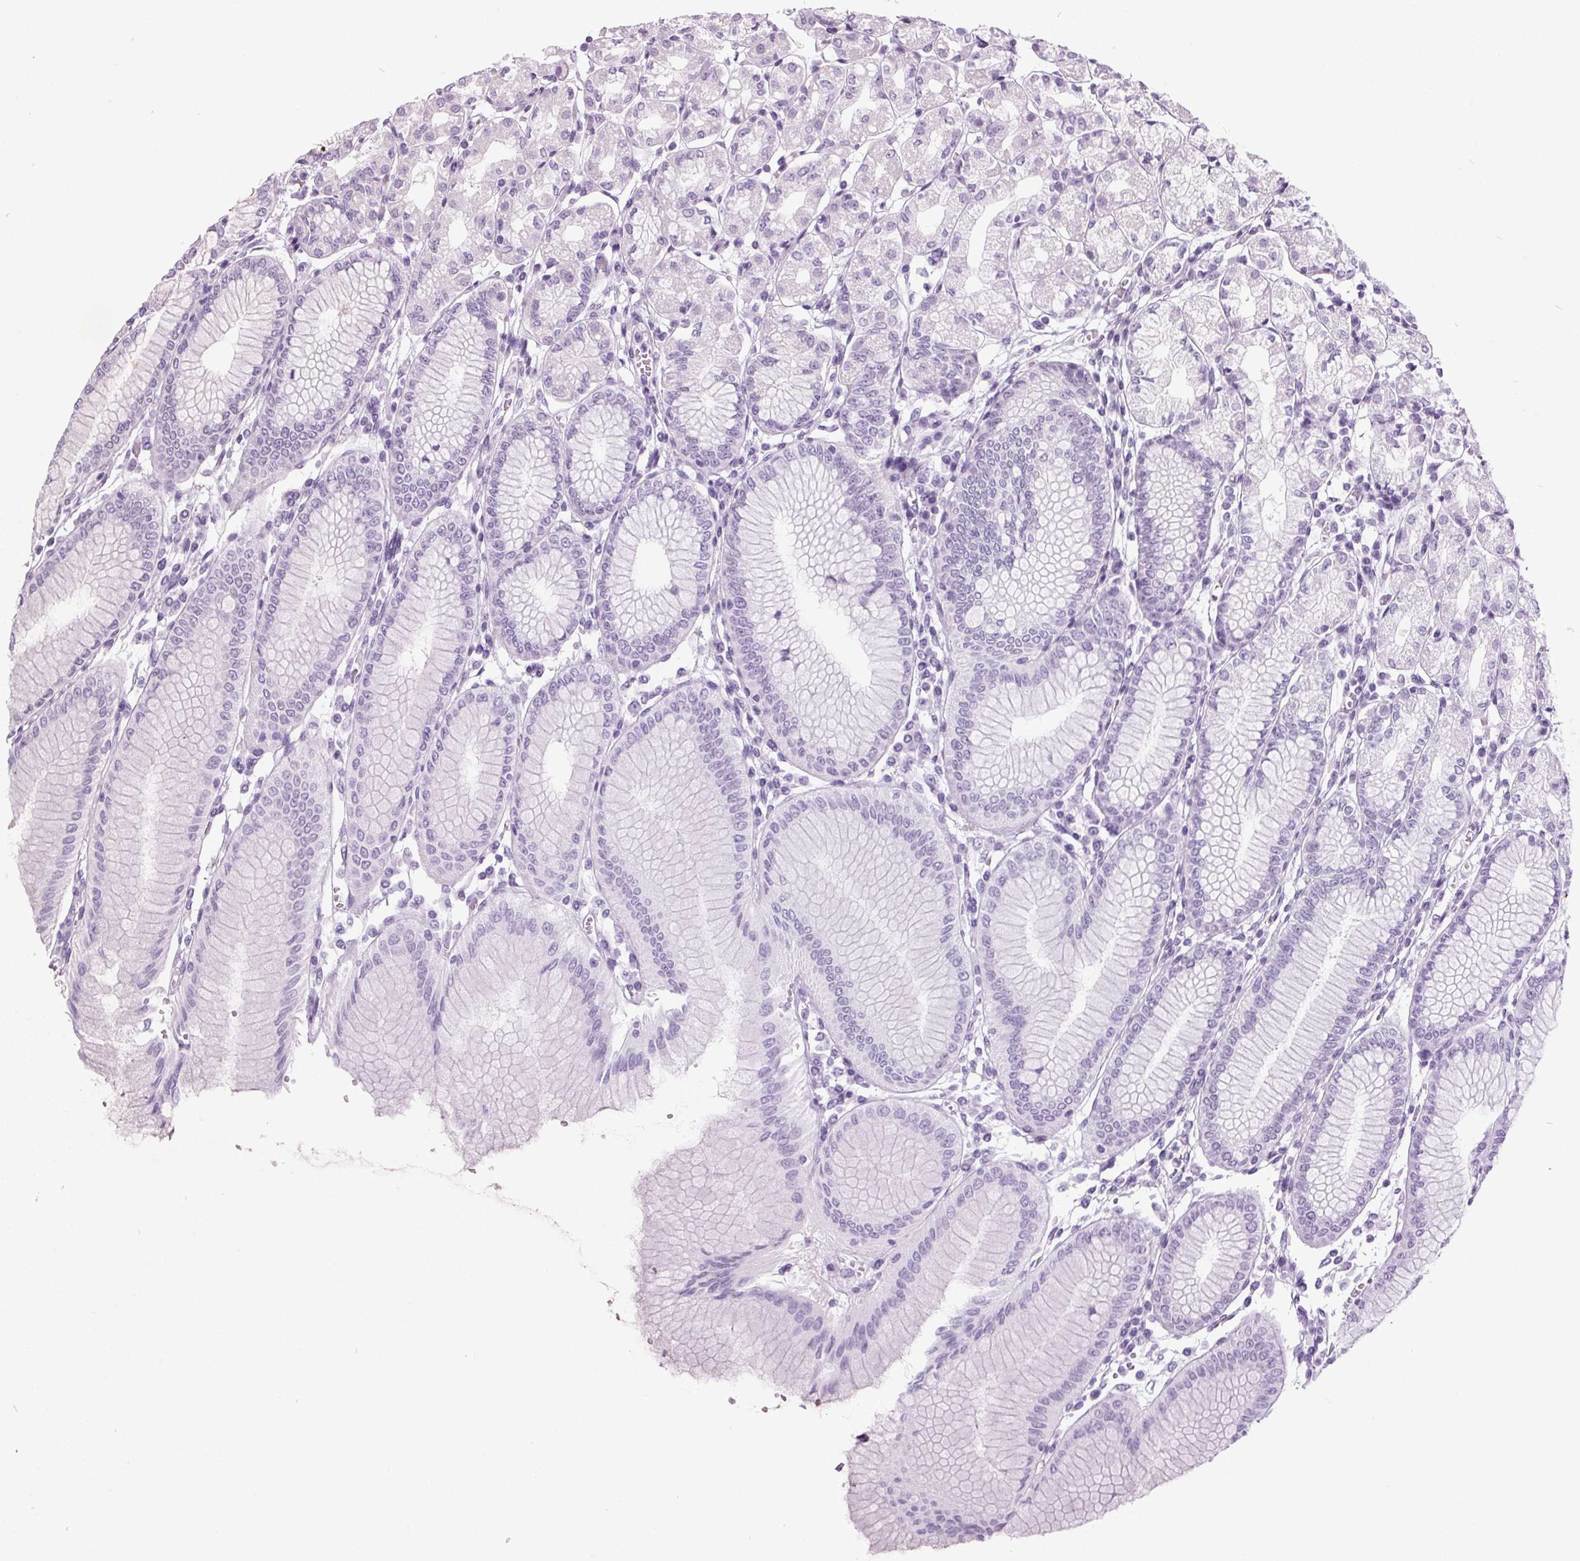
{"staining": {"intensity": "negative", "quantity": "none", "location": "none"}, "tissue": "stomach", "cell_type": "Glandular cells", "image_type": "normal", "snomed": [{"axis": "morphology", "description": "Normal tissue, NOS"}, {"axis": "topography", "description": "Skeletal muscle"}, {"axis": "topography", "description": "Stomach"}], "caption": "DAB (3,3'-diaminobenzidine) immunohistochemical staining of normal human stomach exhibits no significant expression in glandular cells. (DAB immunohistochemistry (IHC) with hematoxylin counter stain).", "gene": "ODAD2", "patient": {"sex": "female", "age": 57}}